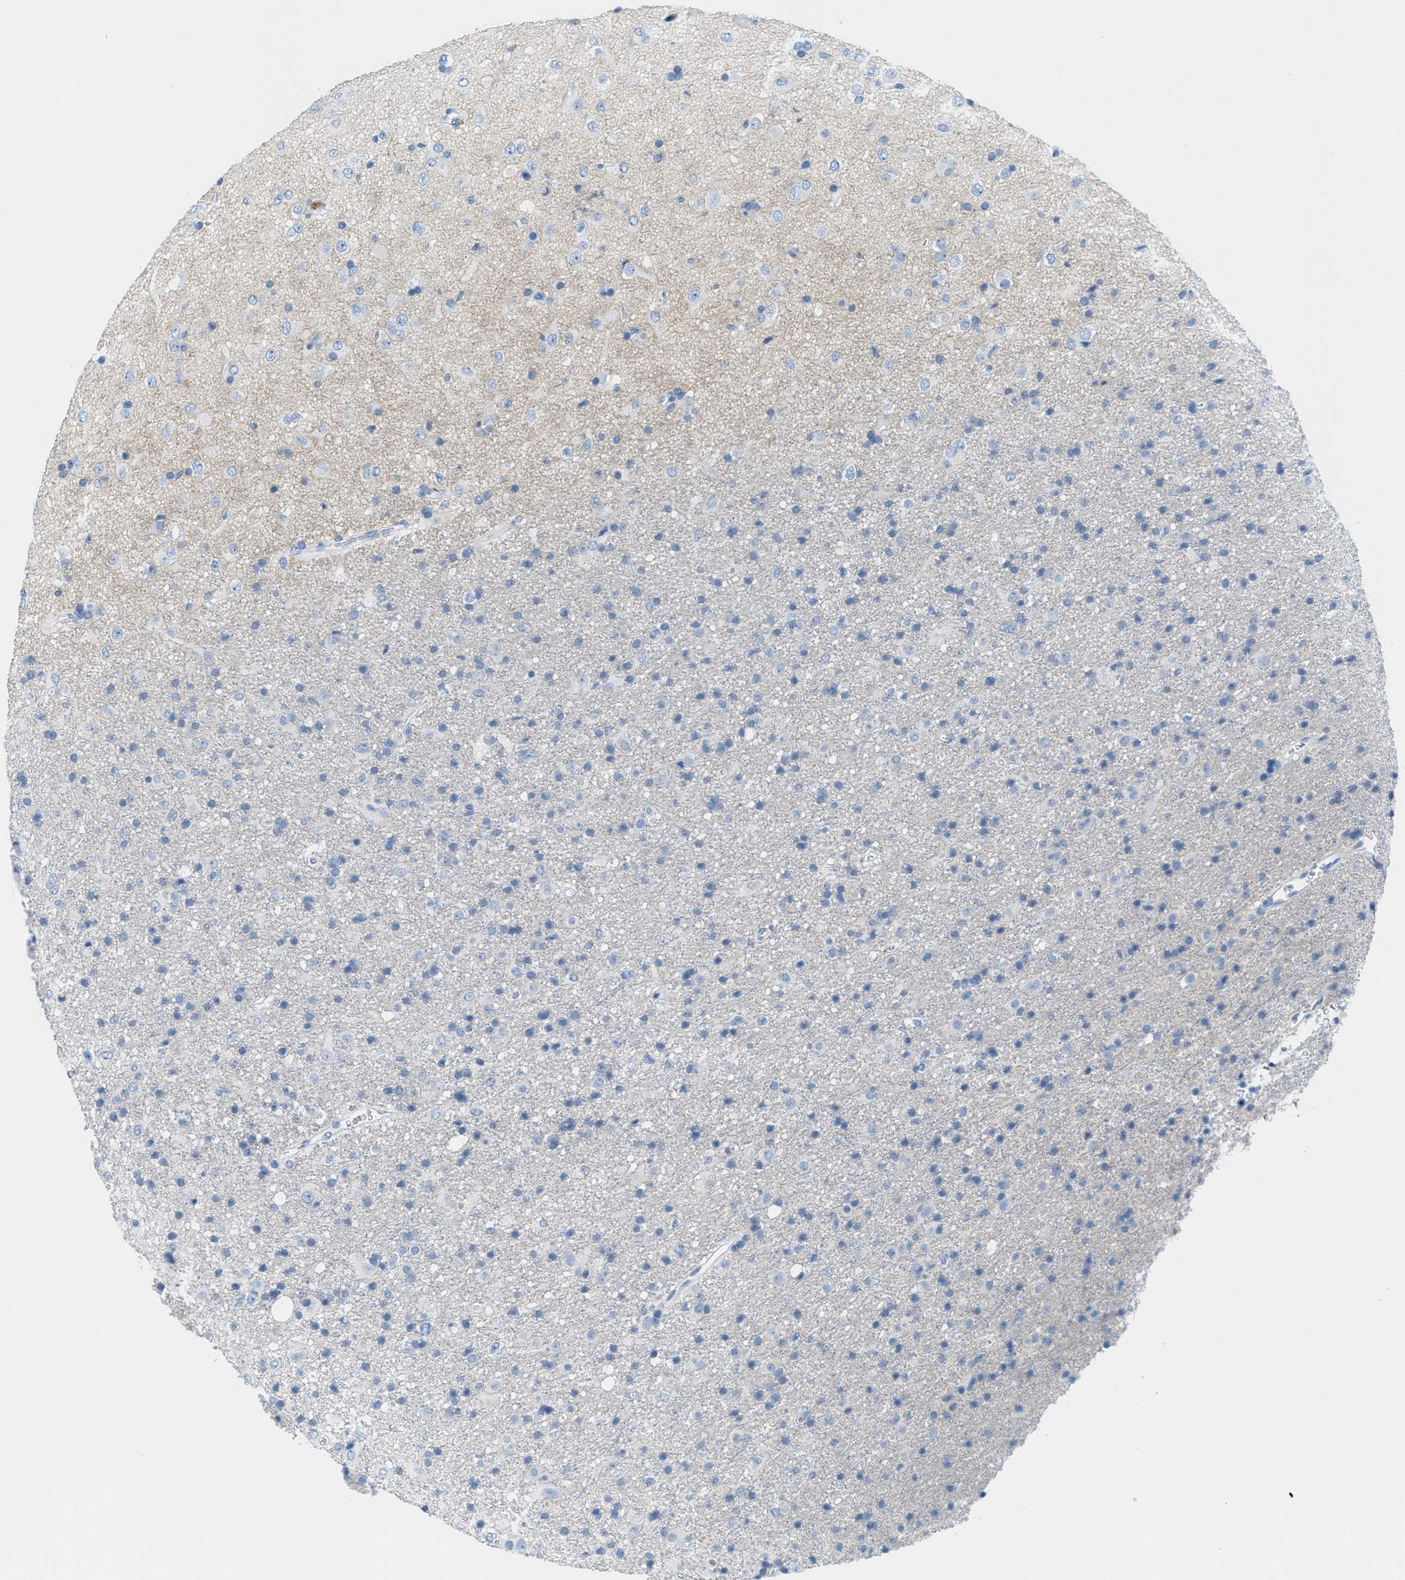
{"staining": {"intensity": "negative", "quantity": "none", "location": "none"}, "tissue": "glioma", "cell_type": "Tumor cells", "image_type": "cancer", "snomed": [{"axis": "morphology", "description": "Glioma, malignant, Low grade"}, {"axis": "topography", "description": "Brain"}], "caption": "This is a micrograph of immunohistochemistry (IHC) staining of glioma, which shows no expression in tumor cells.", "gene": "GPM6A", "patient": {"sex": "male", "age": 77}}